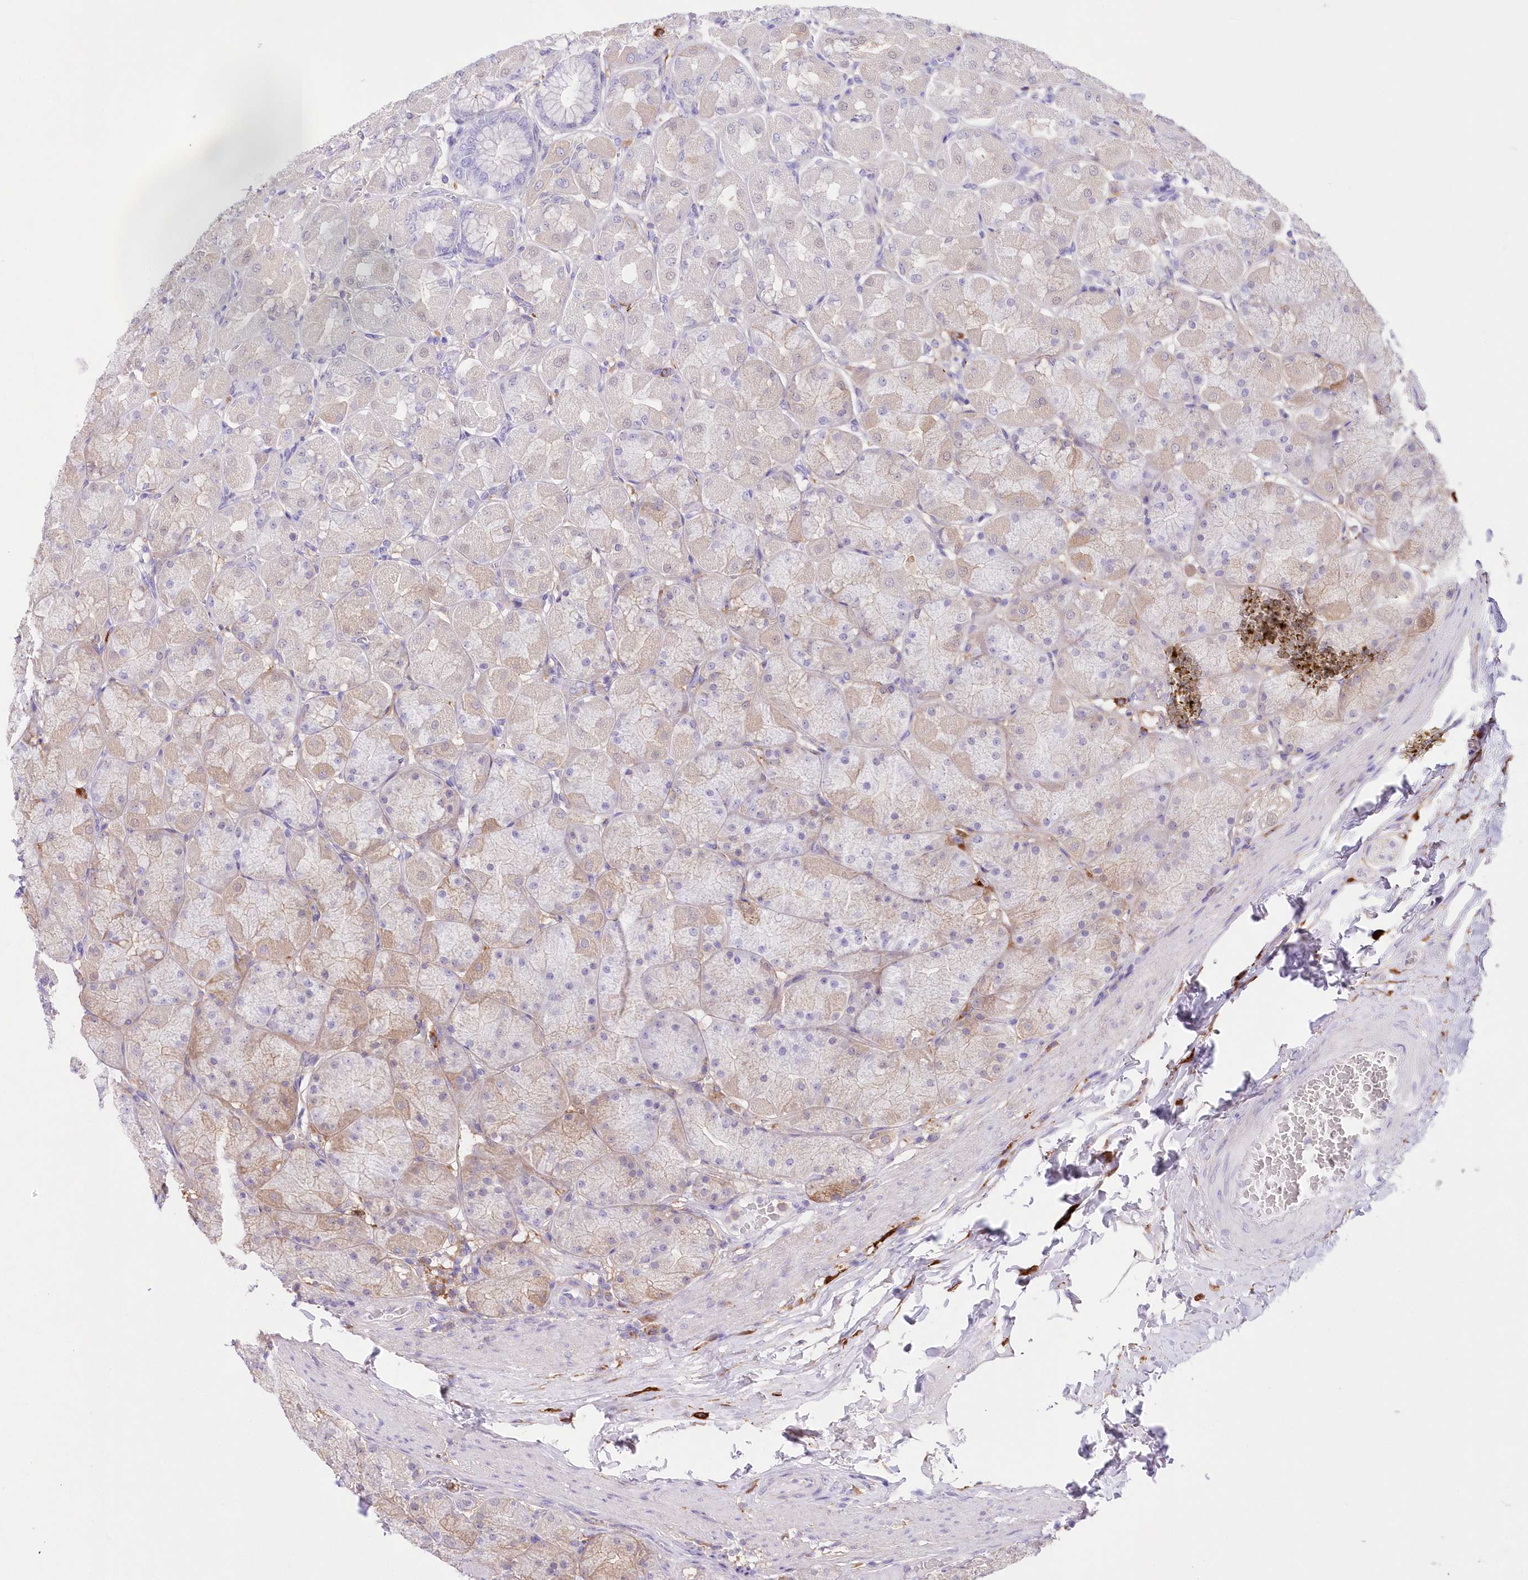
{"staining": {"intensity": "moderate", "quantity": "<25%", "location": "cytoplasmic/membranous"}, "tissue": "stomach", "cell_type": "Glandular cells", "image_type": "normal", "snomed": [{"axis": "morphology", "description": "Normal tissue, NOS"}, {"axis": "topography", "description": "Stomach, upper"}], "caption": "Protein expression analysis of normal stomach reveals moderate cytoplasmic/membranous staining in approximately <25% of glandular cells. (DAB IHC, brown staining for protein, blue staining for nuclei).", "gene": "DNAJC19", "patient": {"sex": "female", "age": 56}}